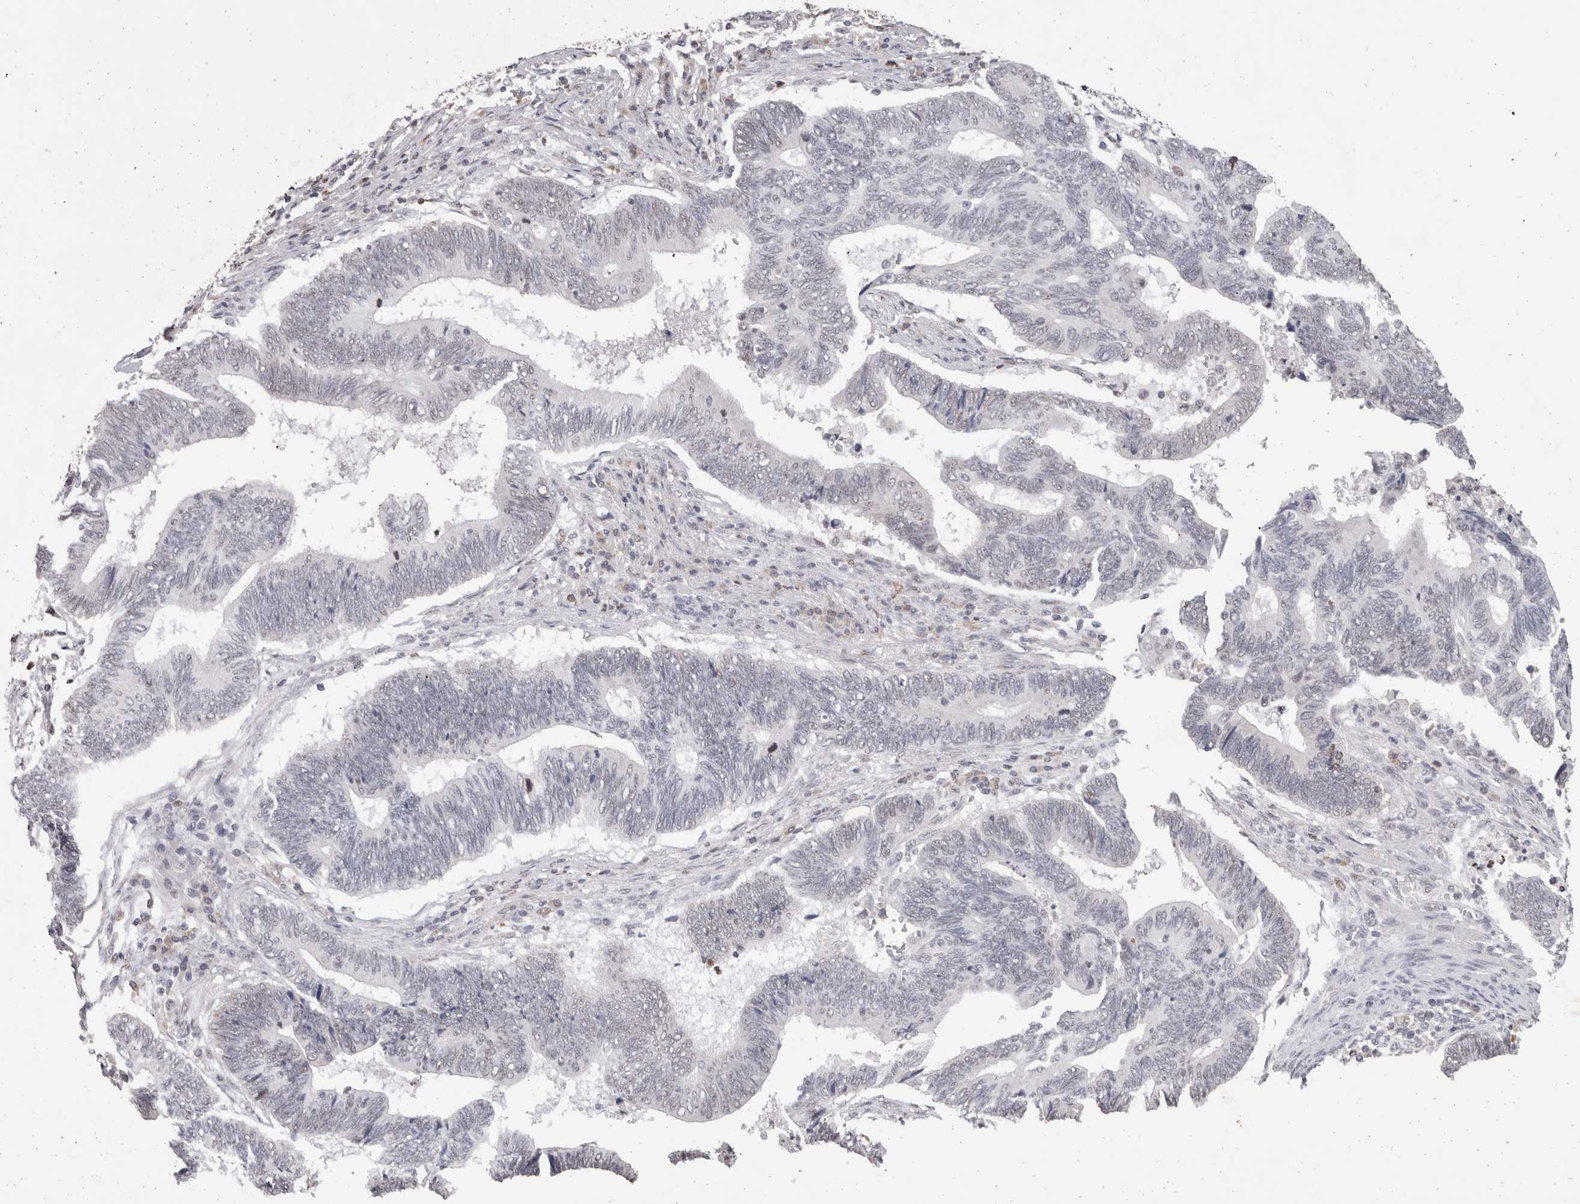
{"staining": {"intensity": "weak", "quantity": "25%-75%", "location": "nuclear"}, "tissue": "pancreatic cancer", "cell_type": "Tumor cells", "image_type": "cancer", "snomed": [{"axis": "morphology", "description": "Adenocarcinoma, NOS"}, {"axis": "topography", "description": "Pancreas"}], "caption": "This is an image of immunohistochemistry (IHC) staining of pancreatic cancer, which shows weak positivity in the nuclear of tumor cells.", "gene": "DDX17", "patient": {"sex": "female", "age": 70}}